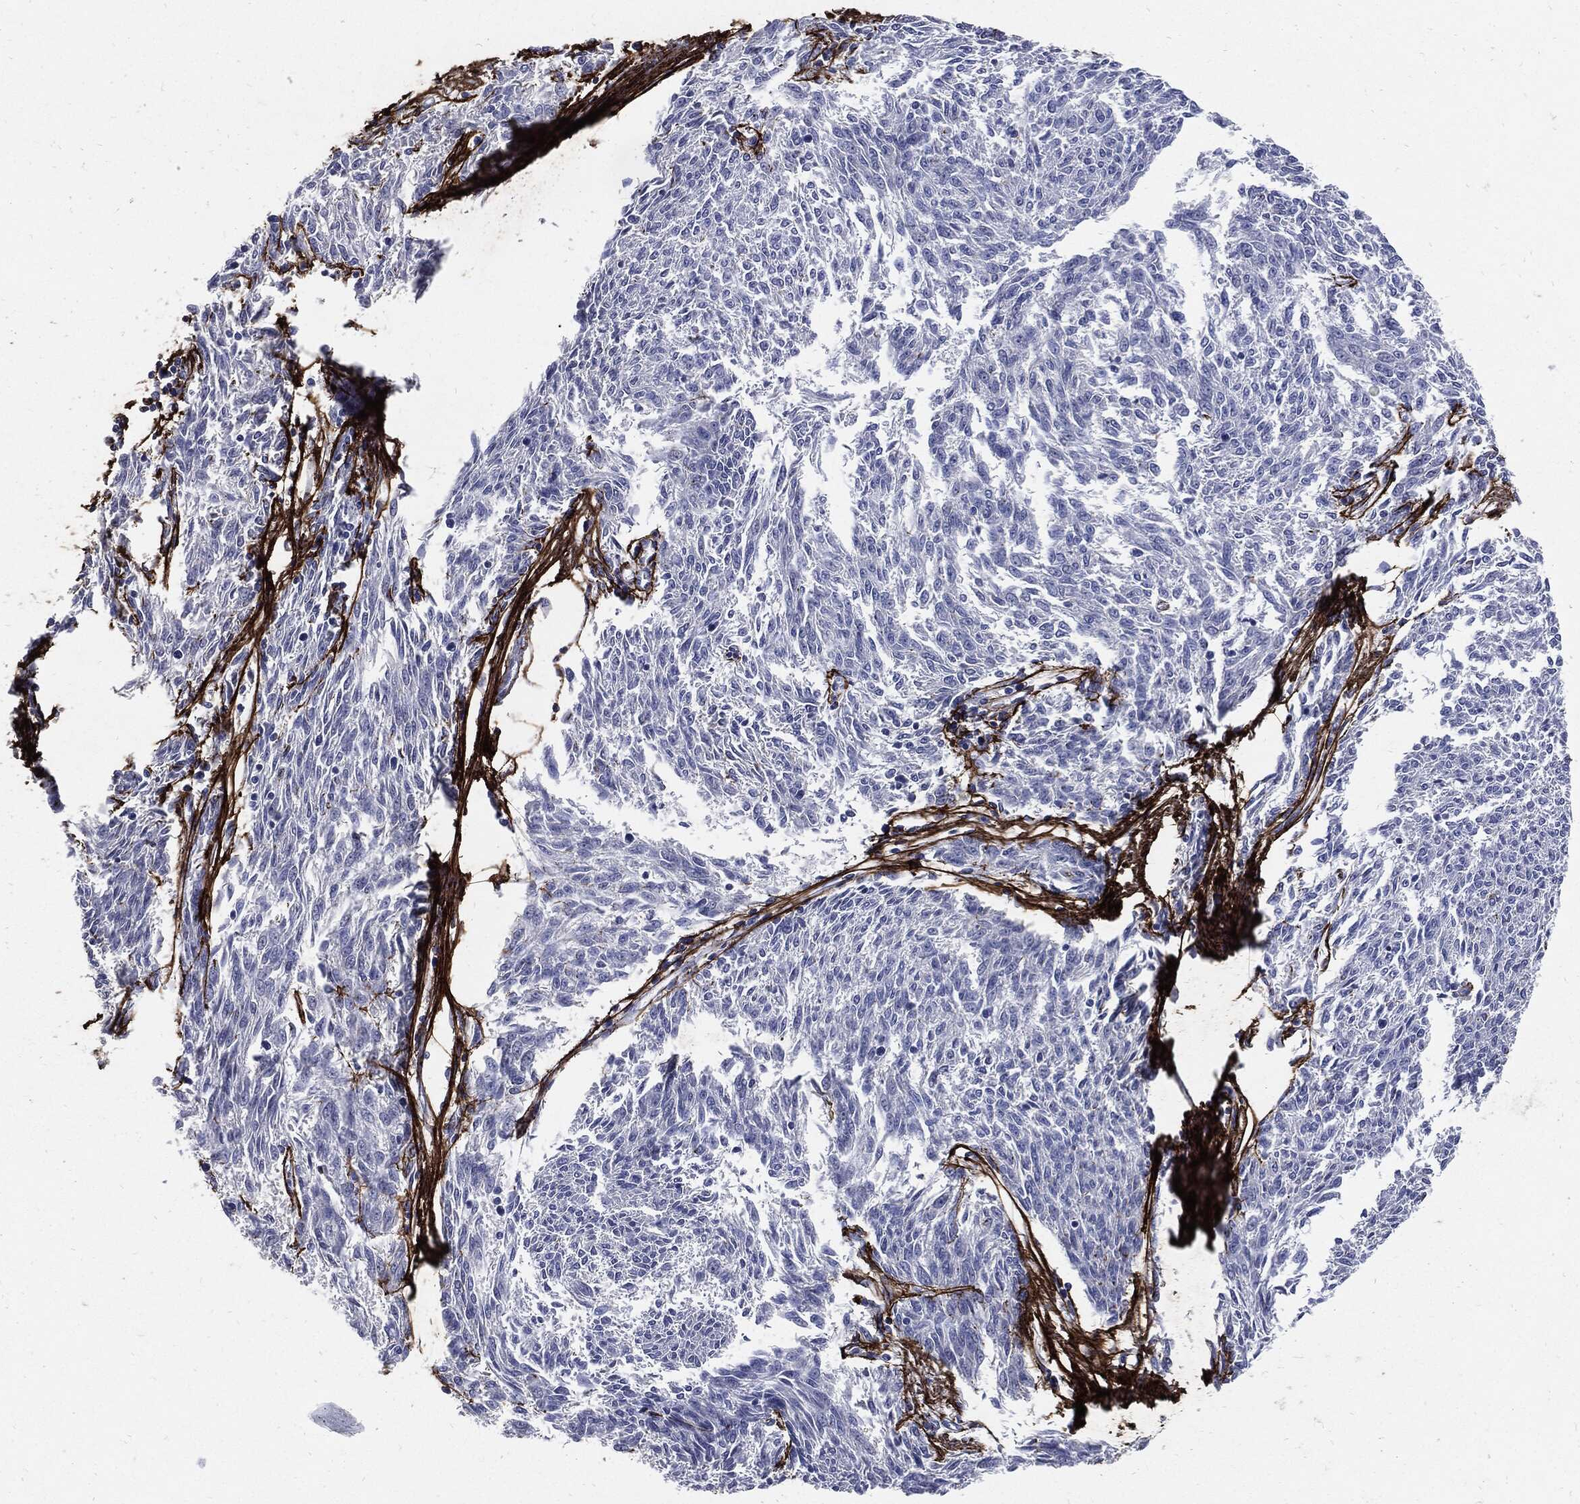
{"staining": {"intensity": "negative", "quantity": "none", "location": "none"}, "tissue": "melanoma", "cell_type": "Tumor cells", "image_type": "cancer", "snomed": [{"axis": "morphology", "description": "Malignant melanoma, NOS"}, {"axis": "topography", "description": "Skin"}], "caption": "DAB immunohistochemical staining of human malignant melanoma reveals no significant positivity in tumor cells. (Brightfield microscopy of DAB (3,3'-diaminobenzidine) immunohistochemistry (IHC) at high magnification).", "gene": "FBN1", "patient": {"sex": "female", "age": 72}}